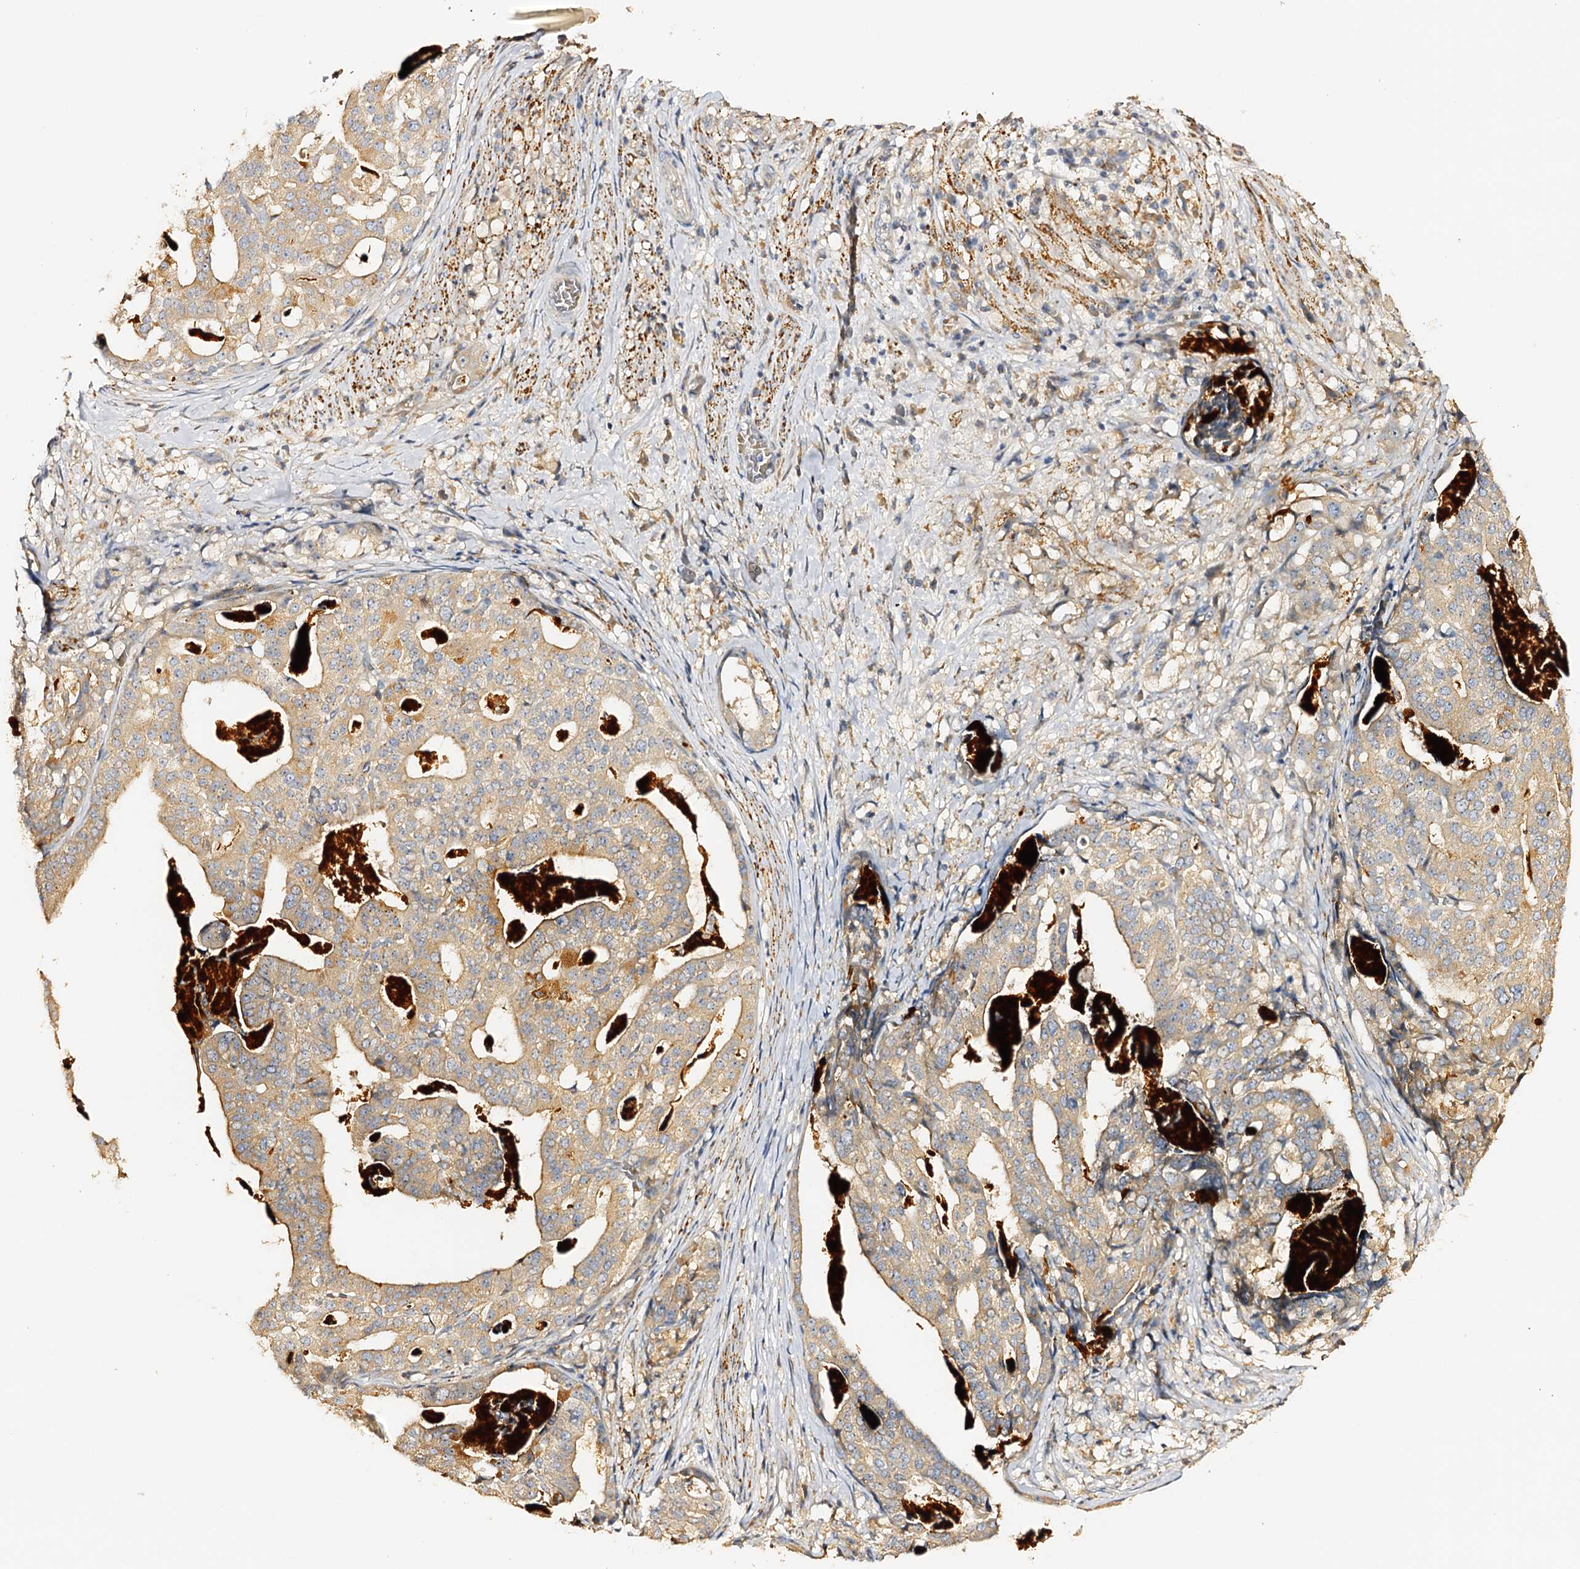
{"staining": {"intensity": "weak", "quantity": "25%-75%", "location": "cytoplasmic/membranous"}, "tissue": "stomach cancer", "cell_type": "Tumor cells", "image_type": "cancer", "snomed": [{"axis": "morphology", "description": "Adenocarcinoma, NOS"}, {"axis": "topography", "description": "Stomach"}], "caption": "Stomach cancer tissue shows weak cytoplasmic/membranous positivity in about 25%-75% of tumor cells", "gene": "DMXL2", "patient": {"sex": "male", "age": 48}}